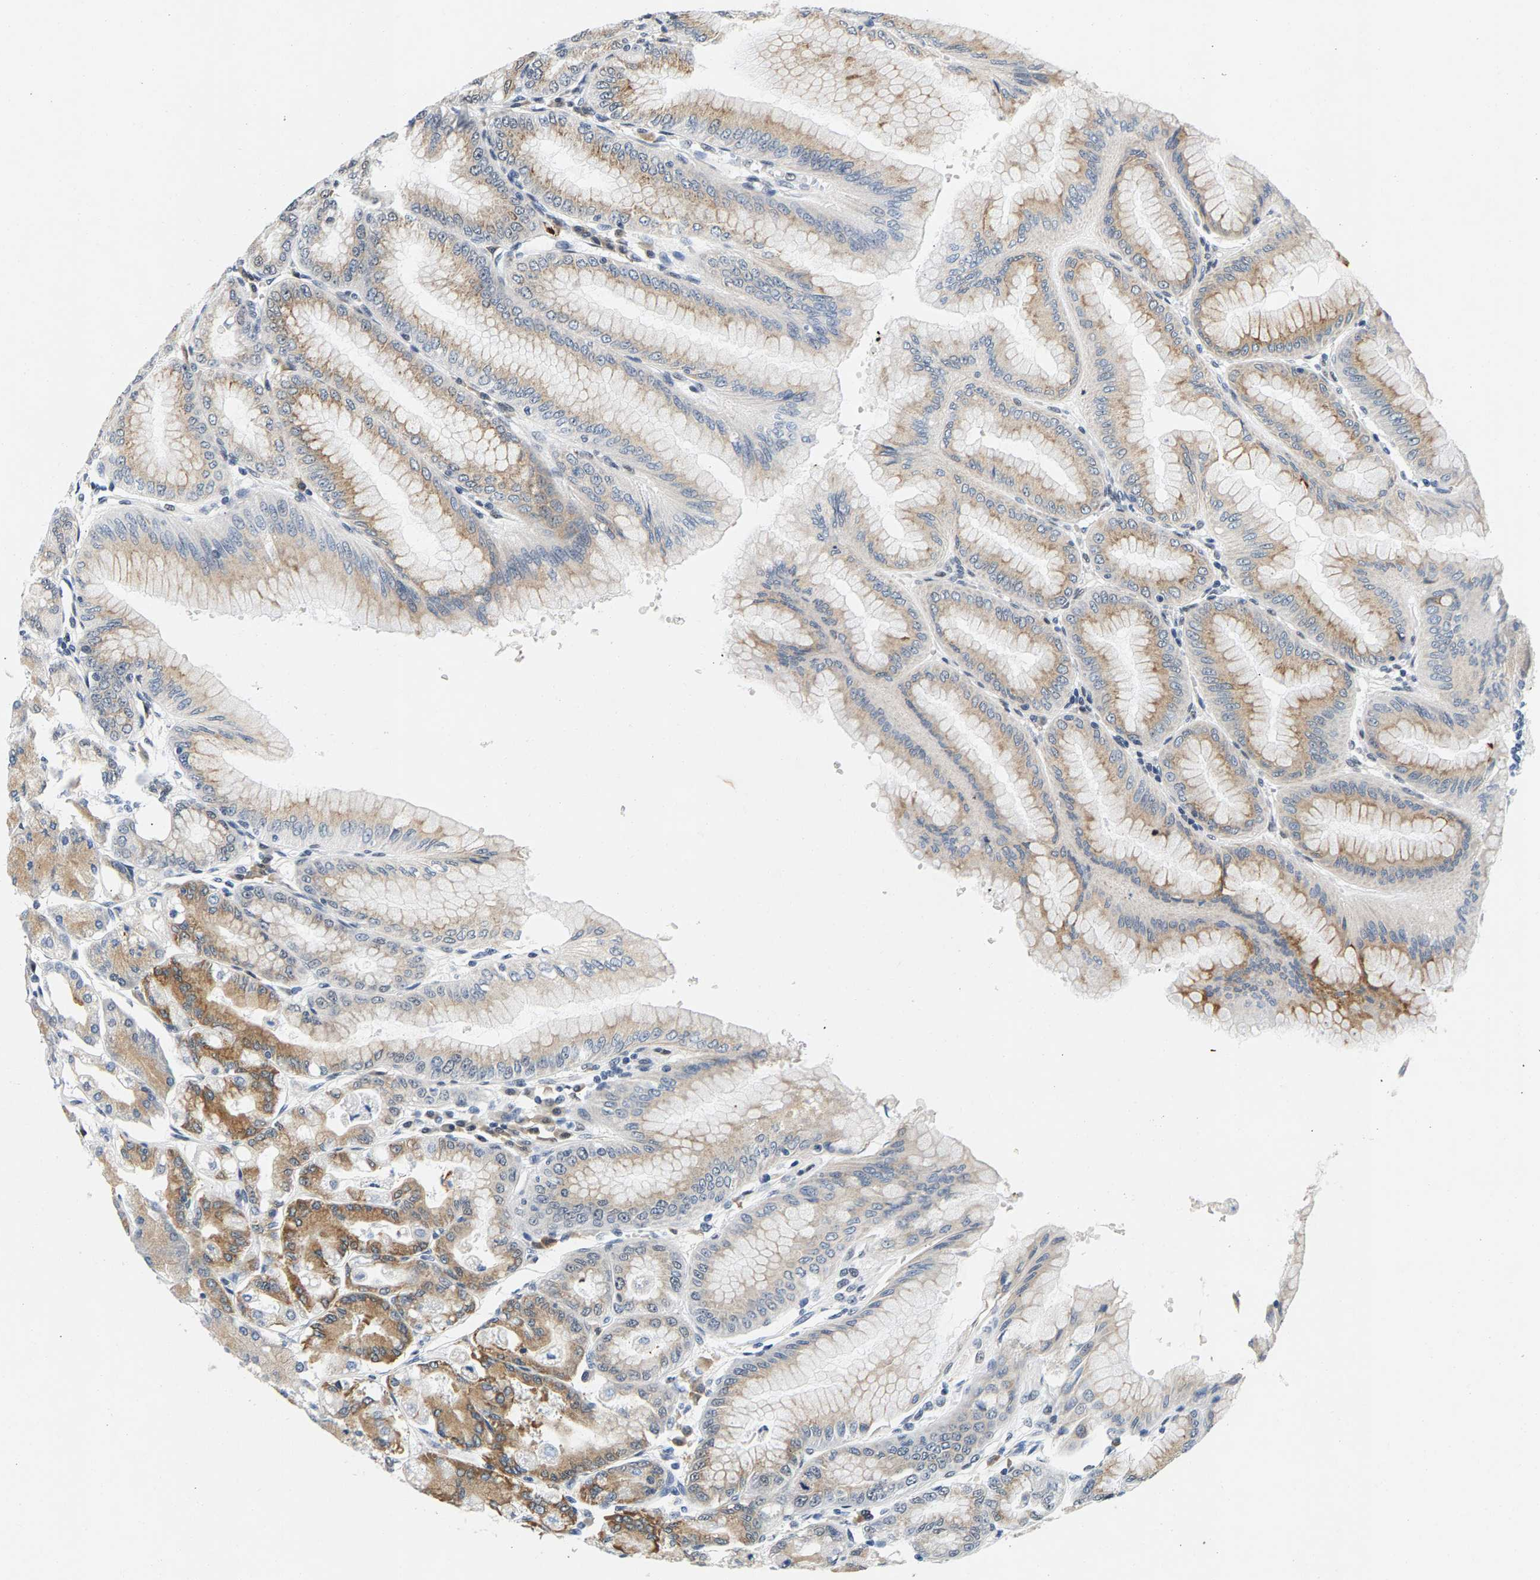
{"staining": {"intensity": "moderate", "quantity": "25%-75%", "location": "cytoplasmic/membranous,nuclear"}, "tissue": "stomach", "cell_type": "Glandular cells", "image_type": "normal", "snomed": [{"axis": "morphology", "description": "Normal tissue, NOS"}, {"axis": "topography", "description": "Stomach, lower"}], "caption": "IHC (DAB) staining of benign stomach reveals moderate cytoplasmic/membranous,nuclear protein positivity in about 25%-75% of glandular cells. (DAB (3,3'-diaminobenzidine) IHC, brown staining for protein, blue staining for nuclei).", "gene": "ATF2", "patient": {"sex": "male", "age": 71}}